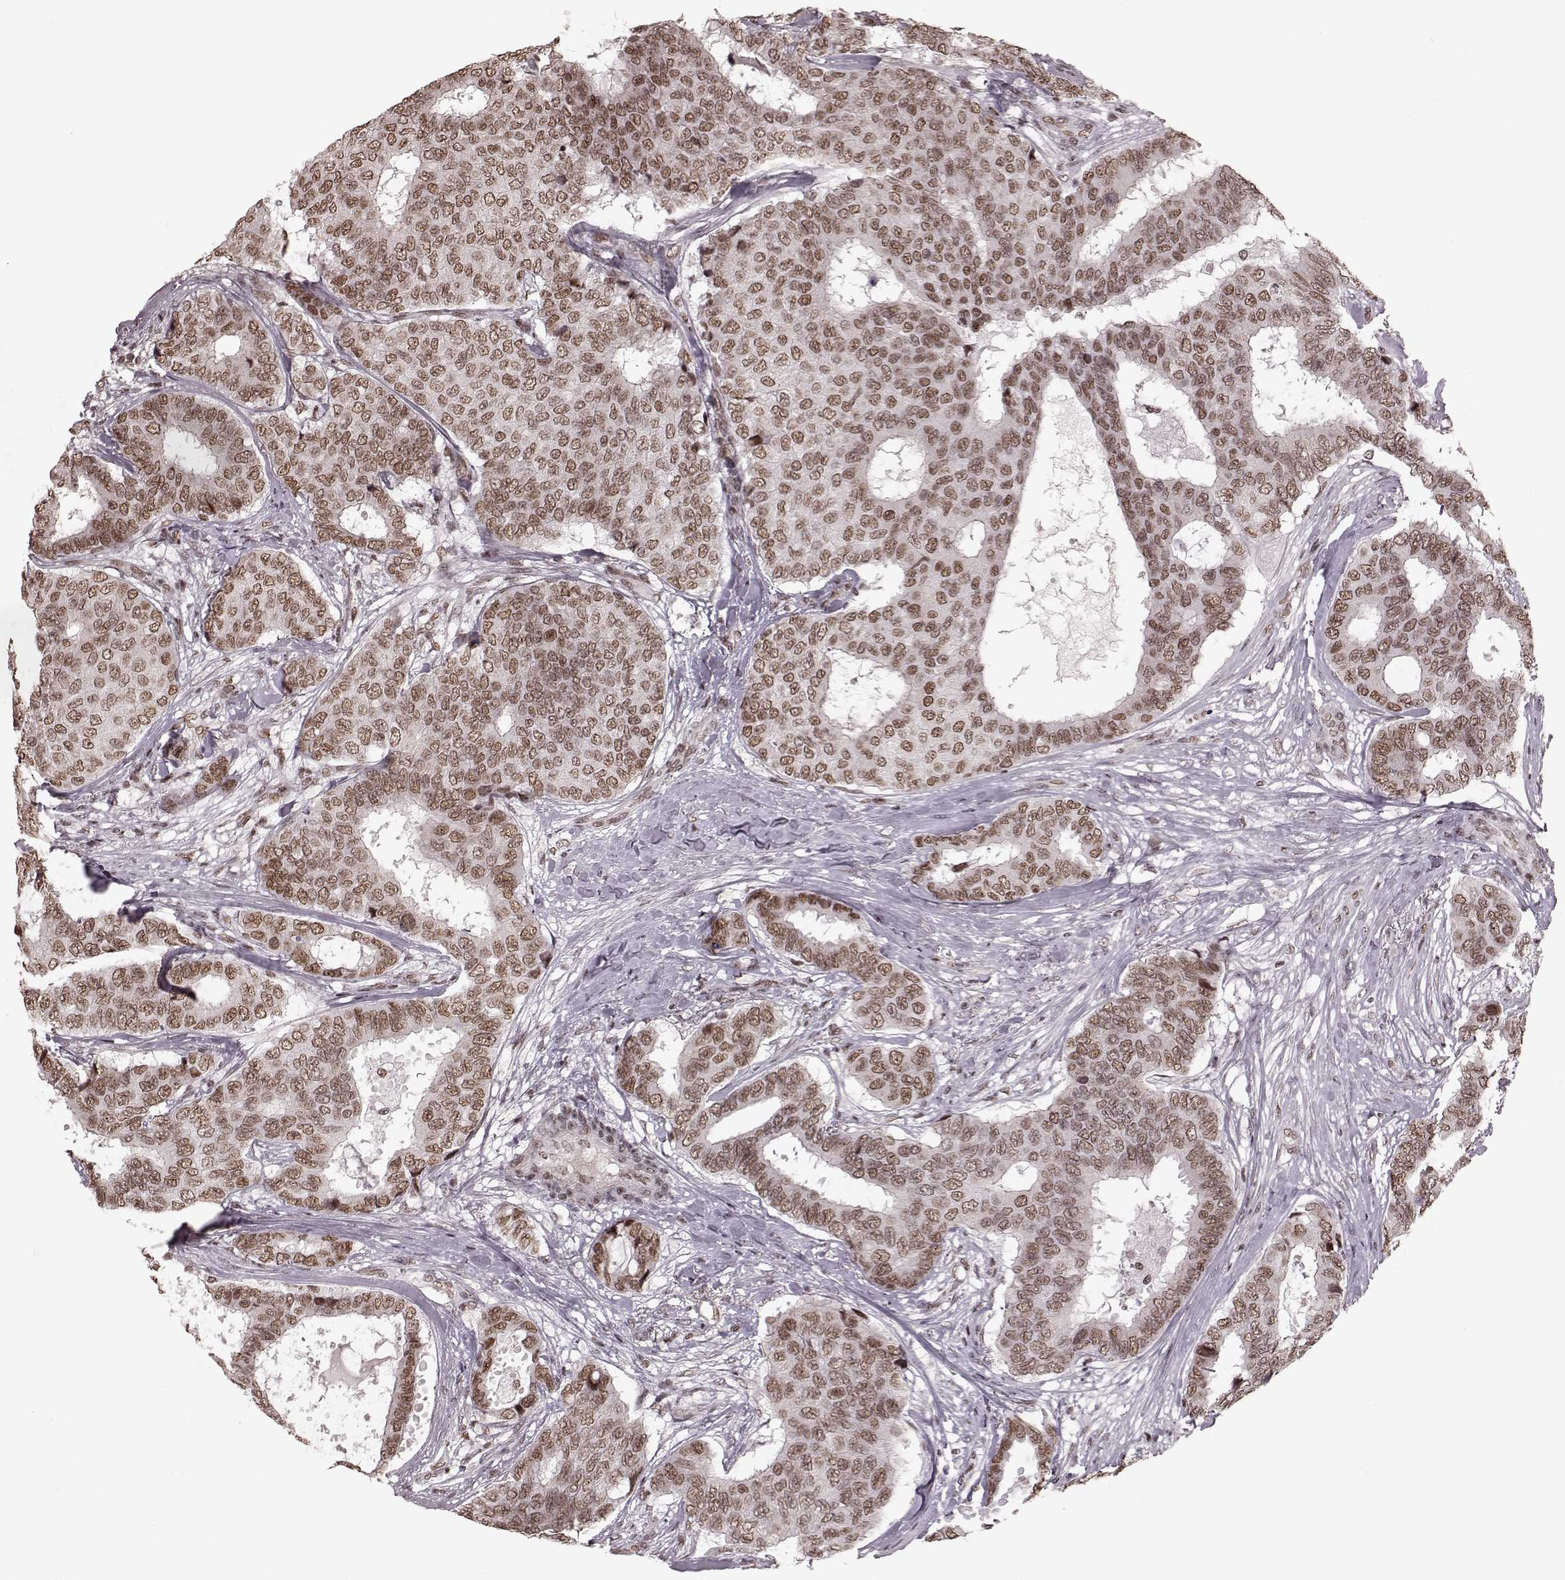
{"staining": {"intensity": "moderate", "quantity": ">75%", "location": "nuclear"}, "tissue": "breast cancer", "cell_type": "Tumor cells", "image_type": "cancer", "snomed": [{"axis": "morphology", "description": "Duct carcinoma"}, {"axis": "topography", "description": "Breast"}], "caption": "Breast cancer stained with immunohistochemistry (IHC) reveals moderate nuclear staining in about >75% of tumor cells. (Brightfield microscopy of DAB IHC at high magnification).", "gene": "NR2C1", "patient": {"sex": "female", "age": 75}}